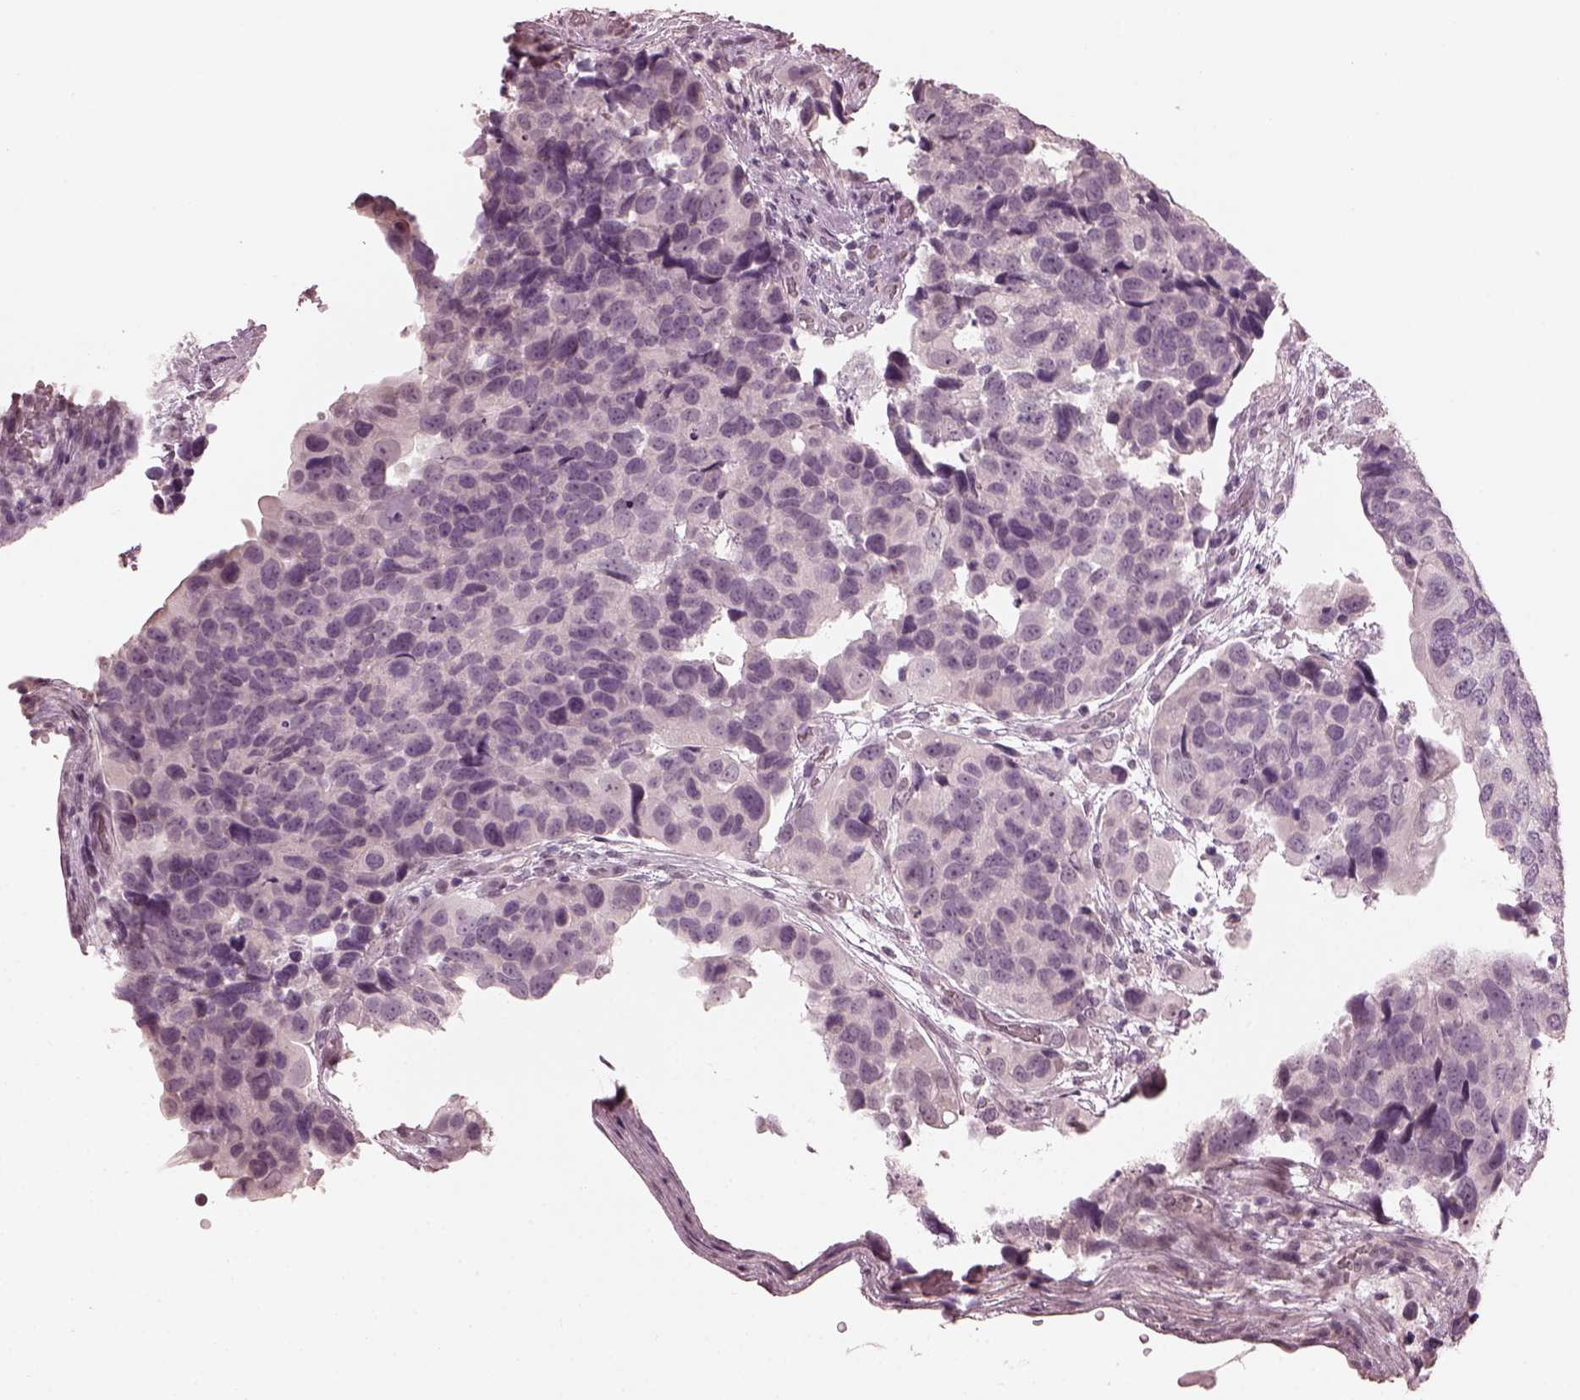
{"staining": {"intensity": "negative", "quantity": "none", "location": "none"}, "tissue": "urothelial cancer", "cell_type": "Tumor cells", "image_type": "cancer", "snomed": [{"axis": "morphology", "description": "Urothelial carcinoma, High grade"}, {"axis": "topography", "description": "Urinary bladder"}], "caption": "Tumor cells are negative for brown protein staining in high-grade urothelial carcinoma. Brightfield microscopy of IHC stained with DAB (brown) and hematoxylin (blue), captured at high magnification.", "gene": "OPTC", "patient": {"sex": "male", "age": 60}}